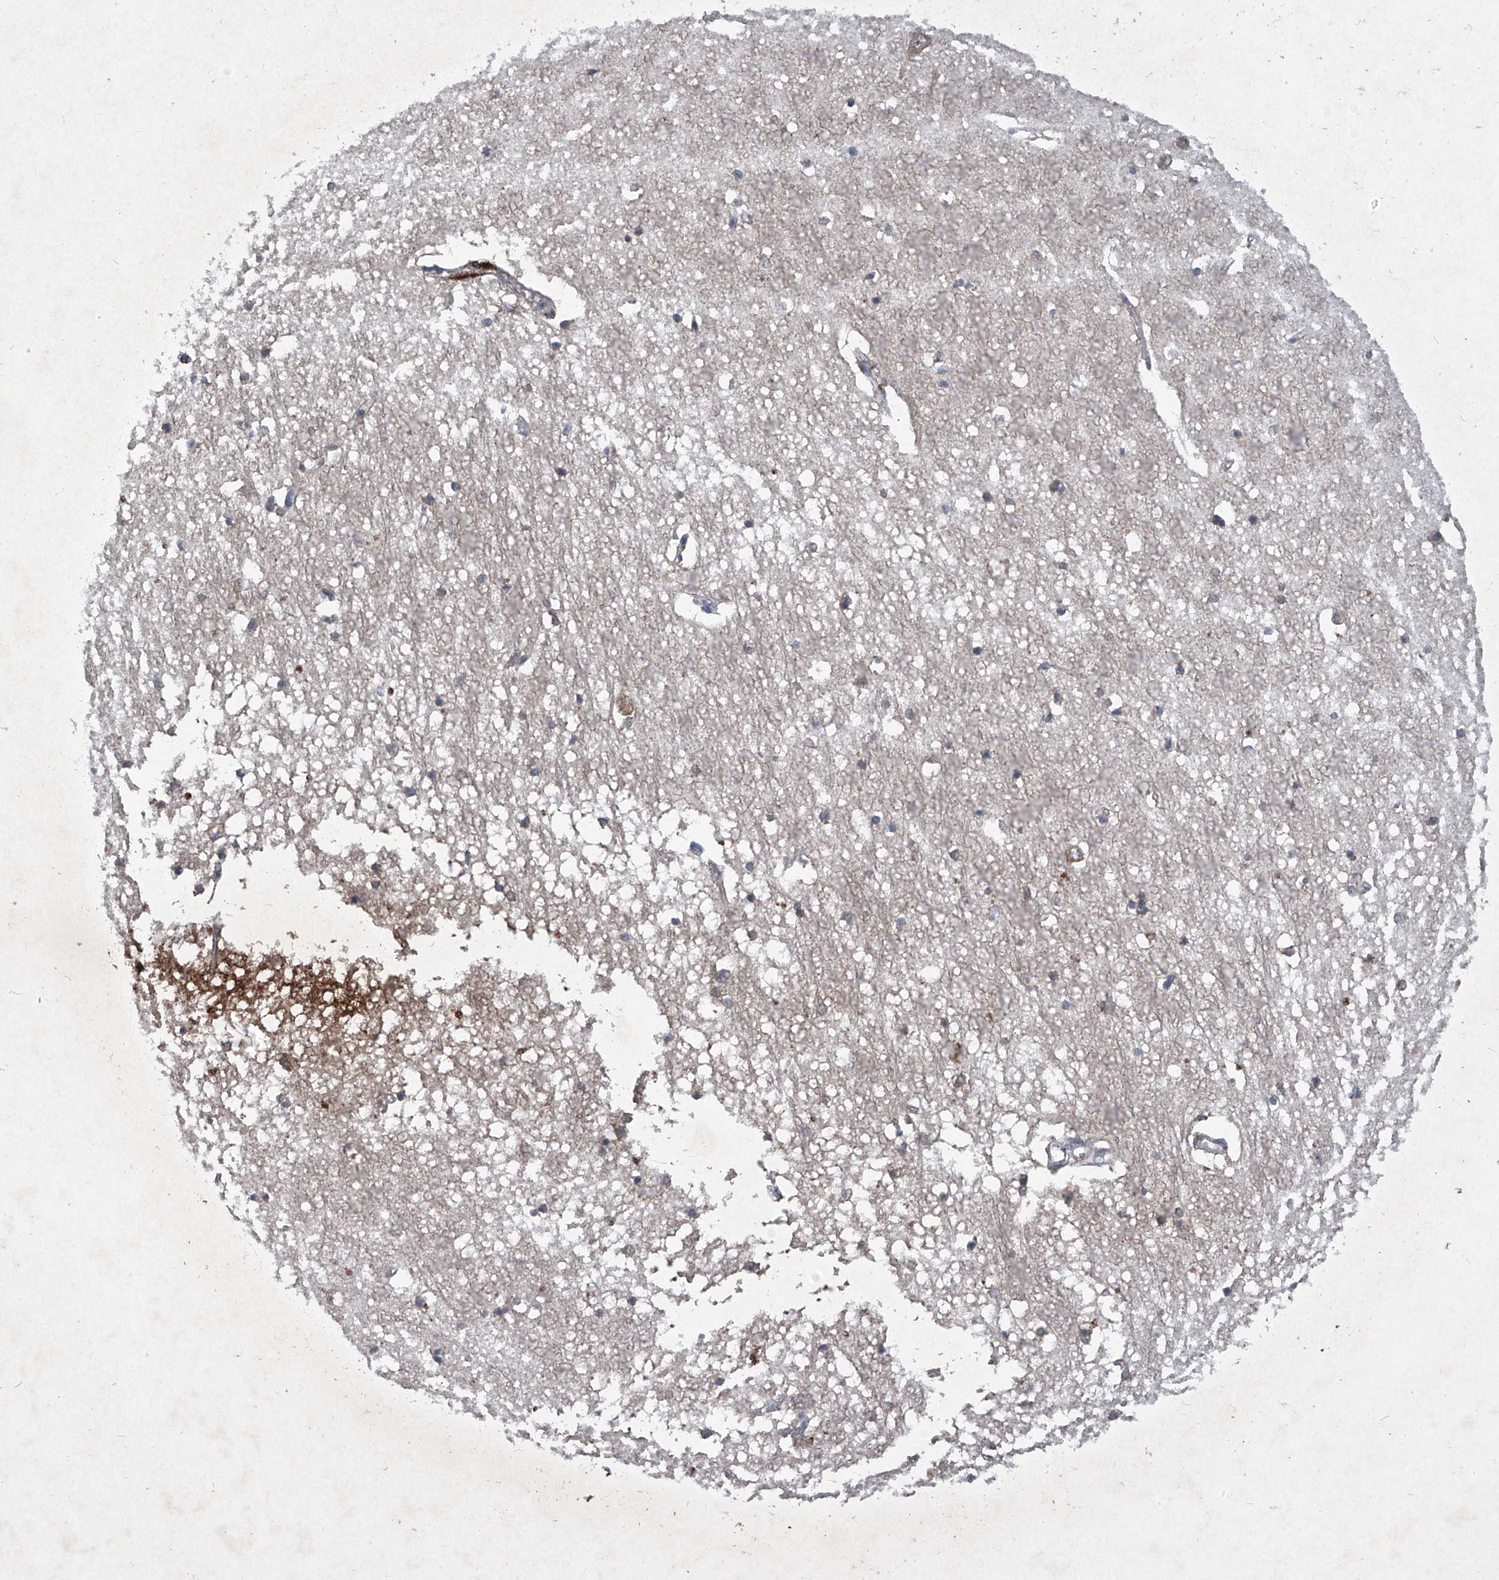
{"staining": {"intensity": "weak", "quantity": "25%-75%", "location": "cytoplasmic/membranous"}, "tissue": "hippocampus", "cell_type": "Glial cells", "image_type": "normal", "snomed": [{"axis": "morphology", "description": "Normal tissue, NOS"}, {"axis": "topography", "description": "Hippocampus"}], "caption": "The immunohistochemical stain highlights weak cytoplasmic/membranous expression in glial cells of normal hippocampus. (DAB IHC, brown staining for protein, blue staining for nuclei).", "gene": "SUMF2", "patient": {"sex": "male", "age": 70}}